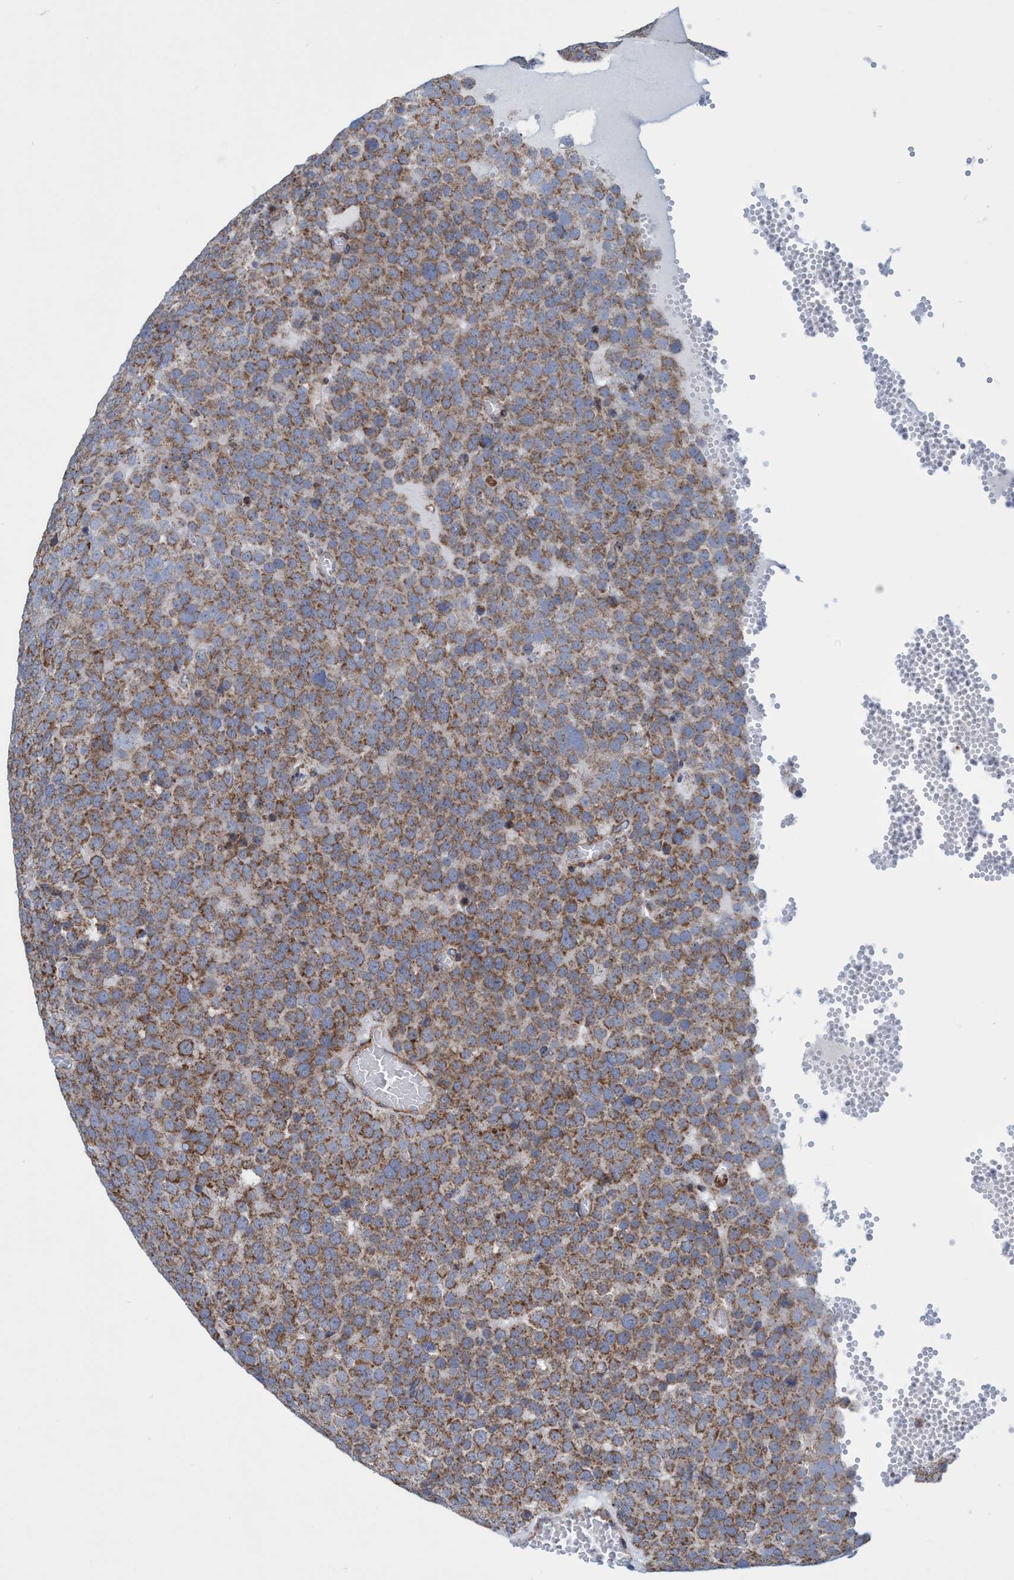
{"staining": {"intensity": "moderate", "quantity": ">75%", "location": "cytoplasmic/membranous"}, "tissue": "testis cancer", "cell_type": "Tumor cells", "image_type": "cancer", "snomed": [{"axis": "morphology", "description": "Normal tissue, NOS"}, {"axis": "morphology", "description": "Seminoma, NOS"}, {"axis": "topography", "description": "Testis"}], "caption": "Testis cancer (seminoma) stained for a protein exhibits moderate cytoplasmic/membranous positivity in tumor cells.", "gene": "POLR1F", "patient": {"sex": "male", "age": 71}}